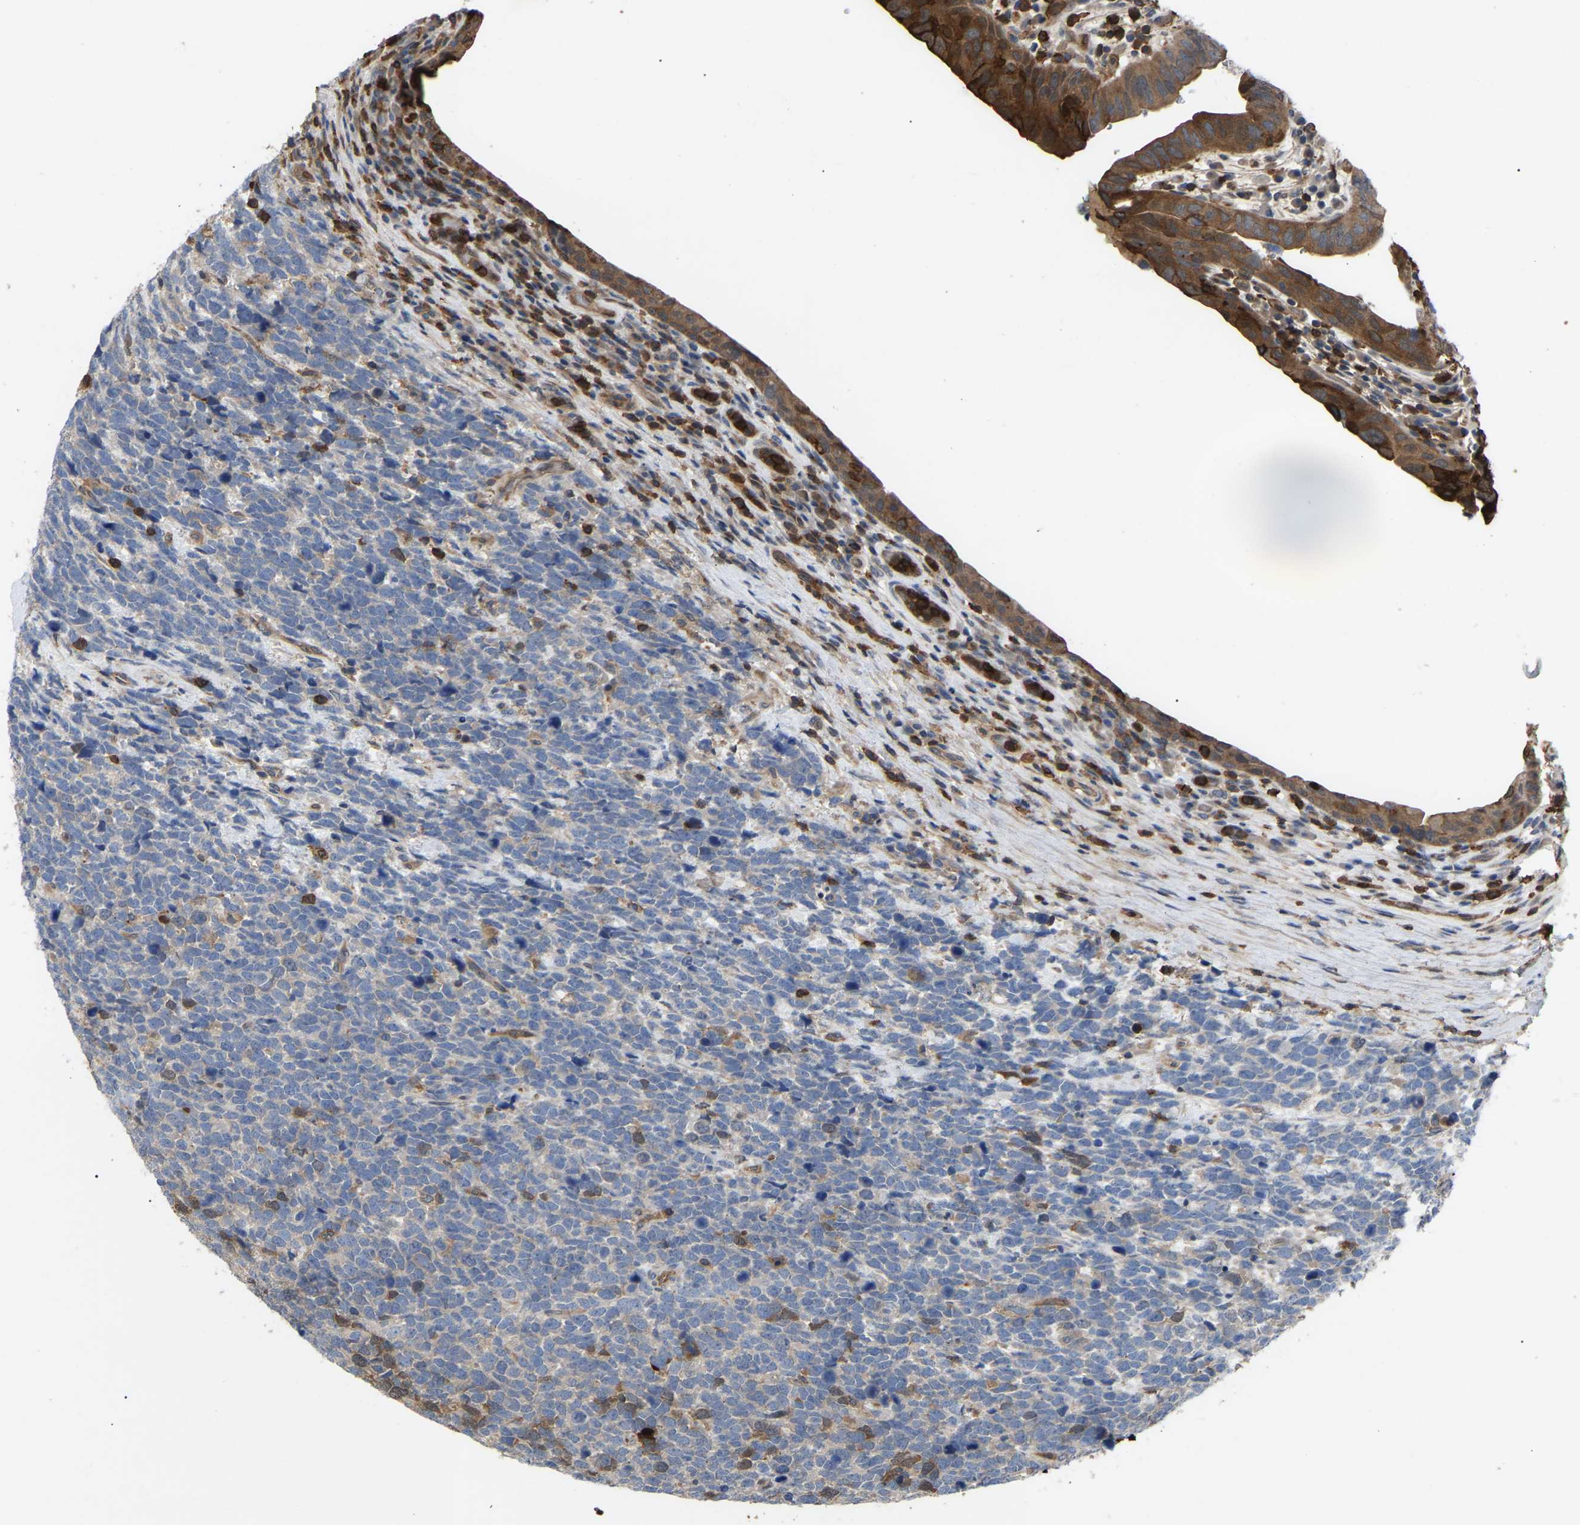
{"staining": {"intensity": "moderate", "quantity": "<25%", "location": "cytoplasmic/membranous"}, "tissue": "urothelial cancer", "cell_type": "Tumor cells", "image_type": "cancer", "snomed": [{"axis": "morphology", "description": "Urothelial carcinoma, High grade"}, {"axis": "topography", "description": "Urinary bladder"}], "caption": "Immunohistochemistry (DAB (3,3'-diaminobenzidine)) staining of urothelial cancer demonstrates moderate cytoplasmic/membranous protein expression in approximately <25% of tumor cells.", "gene": "CIT", "patient": {"sex": "female", "age": 82}}